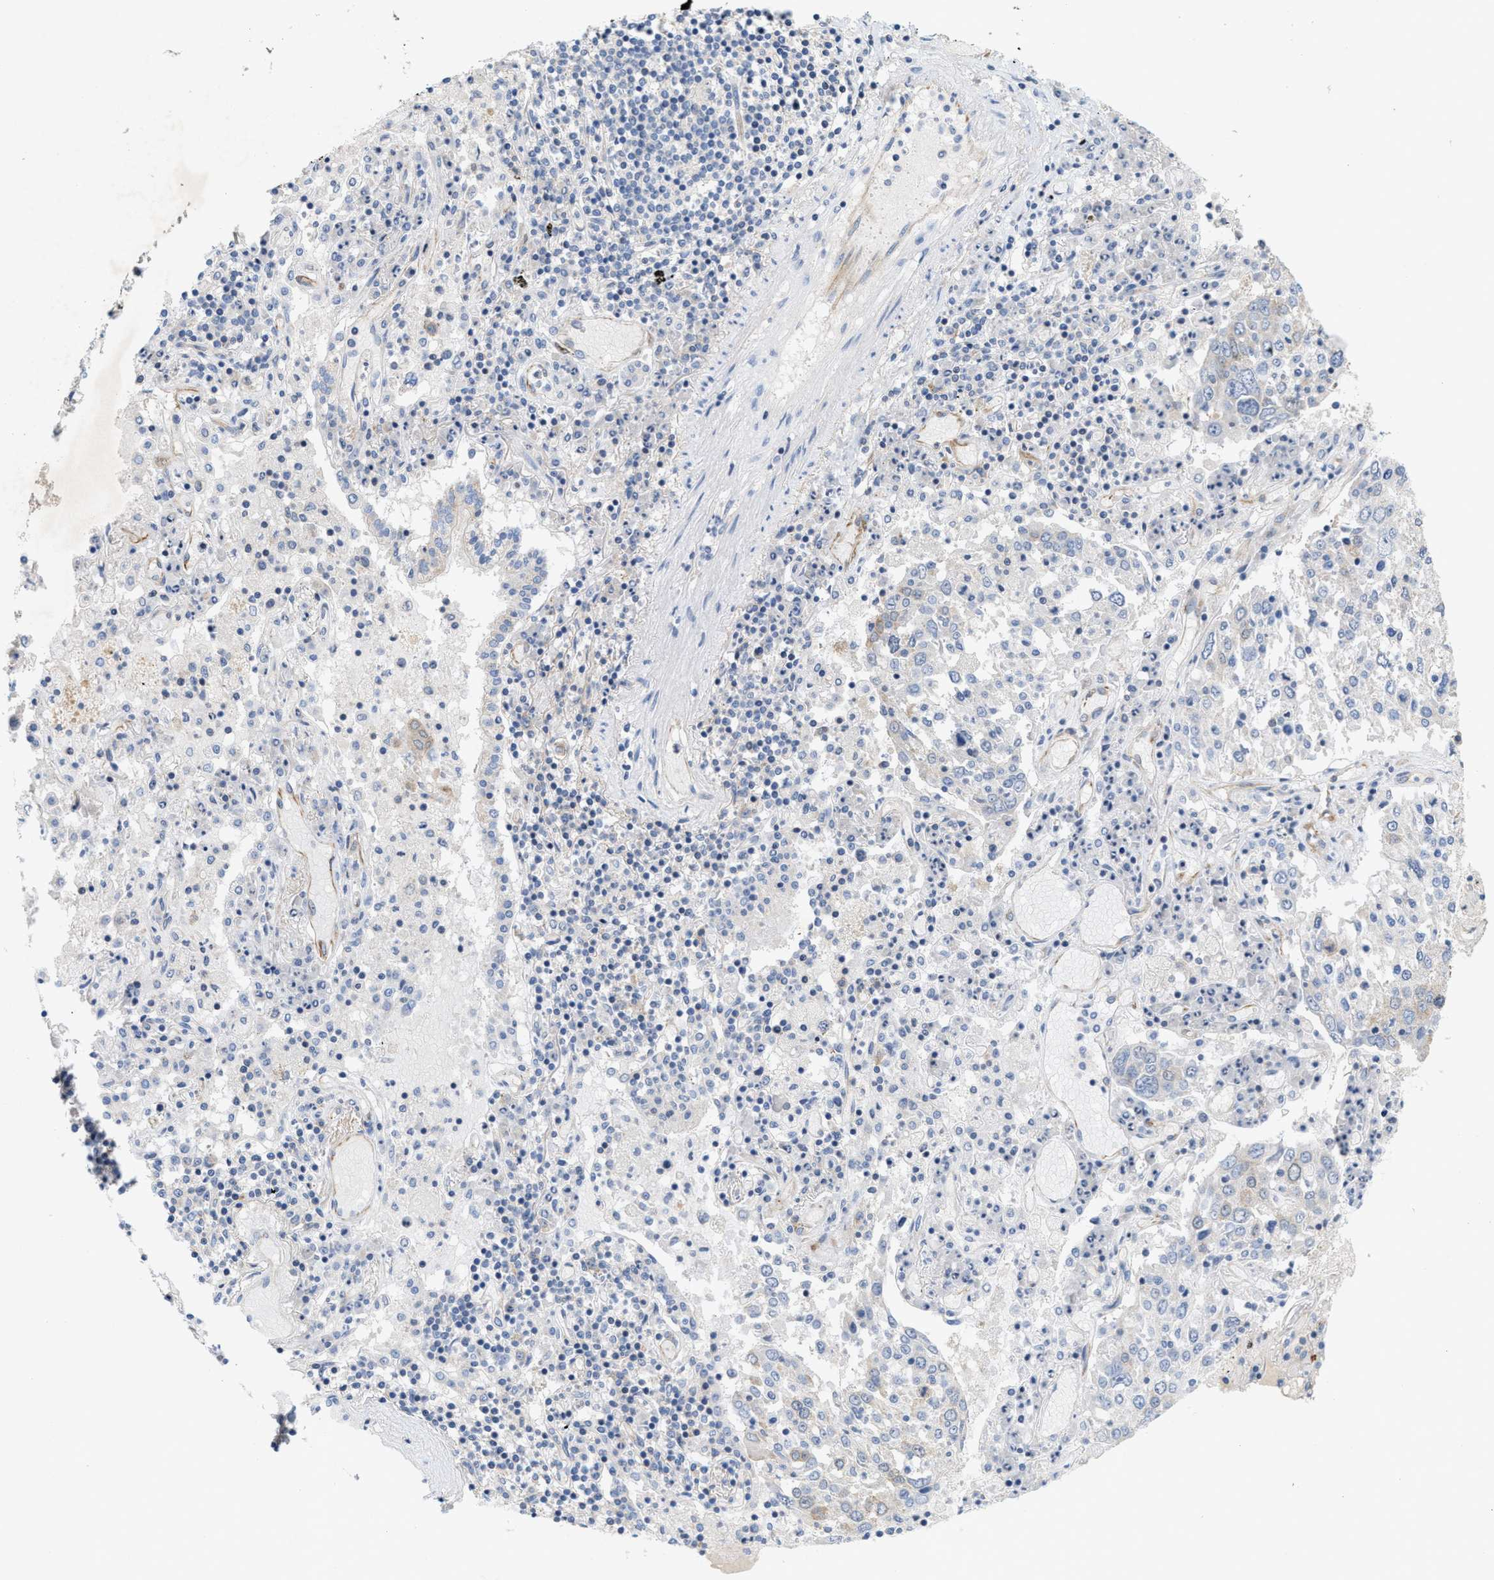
{"staining": {"intensity": "moderate", "quantity": "25%-75%", "location": "cytoplasmic/membranous"}, "tissue": "lung cancer", "cell_type": "Tumor cells", "image_type": "cancer", "snomed": [{"axis": "morphology", "description": "Squamous cell carcinoma, NOS"}, {"axis": "topography", "description": "Lung"}], "caption": "Immunohistochemical staining of lung squamous cell carcinoma demonstrates moderate cytoplasmic/membranous protein positivity in approximately 25%-75% of tumor cells.", "gene": "UBAP2", "patient": {"sex": "male", "age": 65}}